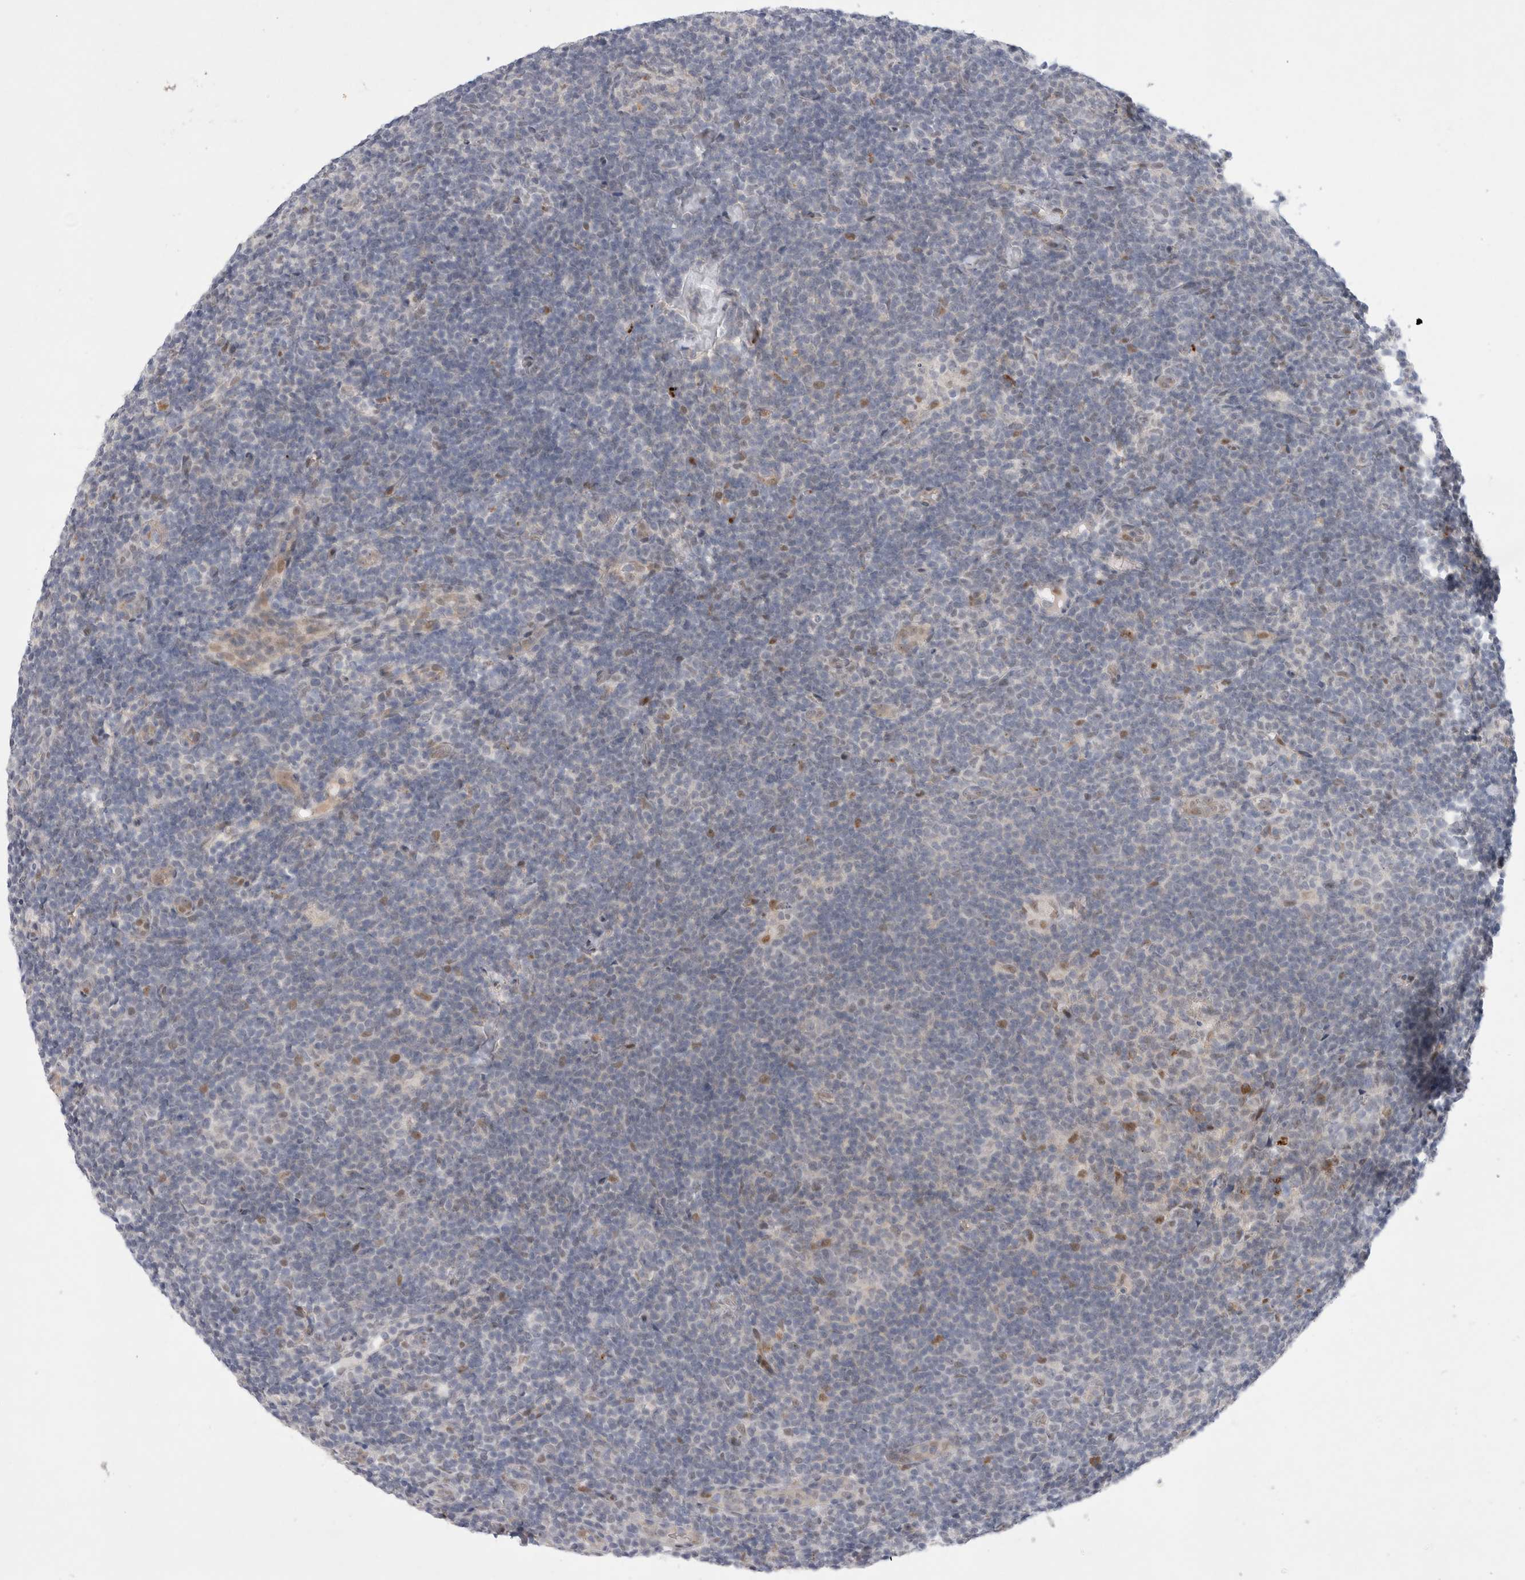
{"staining": {"intensity": "negative", "quantity": "none", "location": "none"}, "tissue": "lymphoma", "cell_type": "Tumor cells", "image_type": "cancer", "snomed": [{"axis": "morphology", "description": "Hodgkin's disease, NOS"}, {"axis": "topography", "description": "Lymph node"}], "caption": "Hodgkin's disease was stained to show a protein in brown. There is no significant staining in tumor cells.", "gene": "WIPF2", "patient": {"sex": "female", "age": 57}}